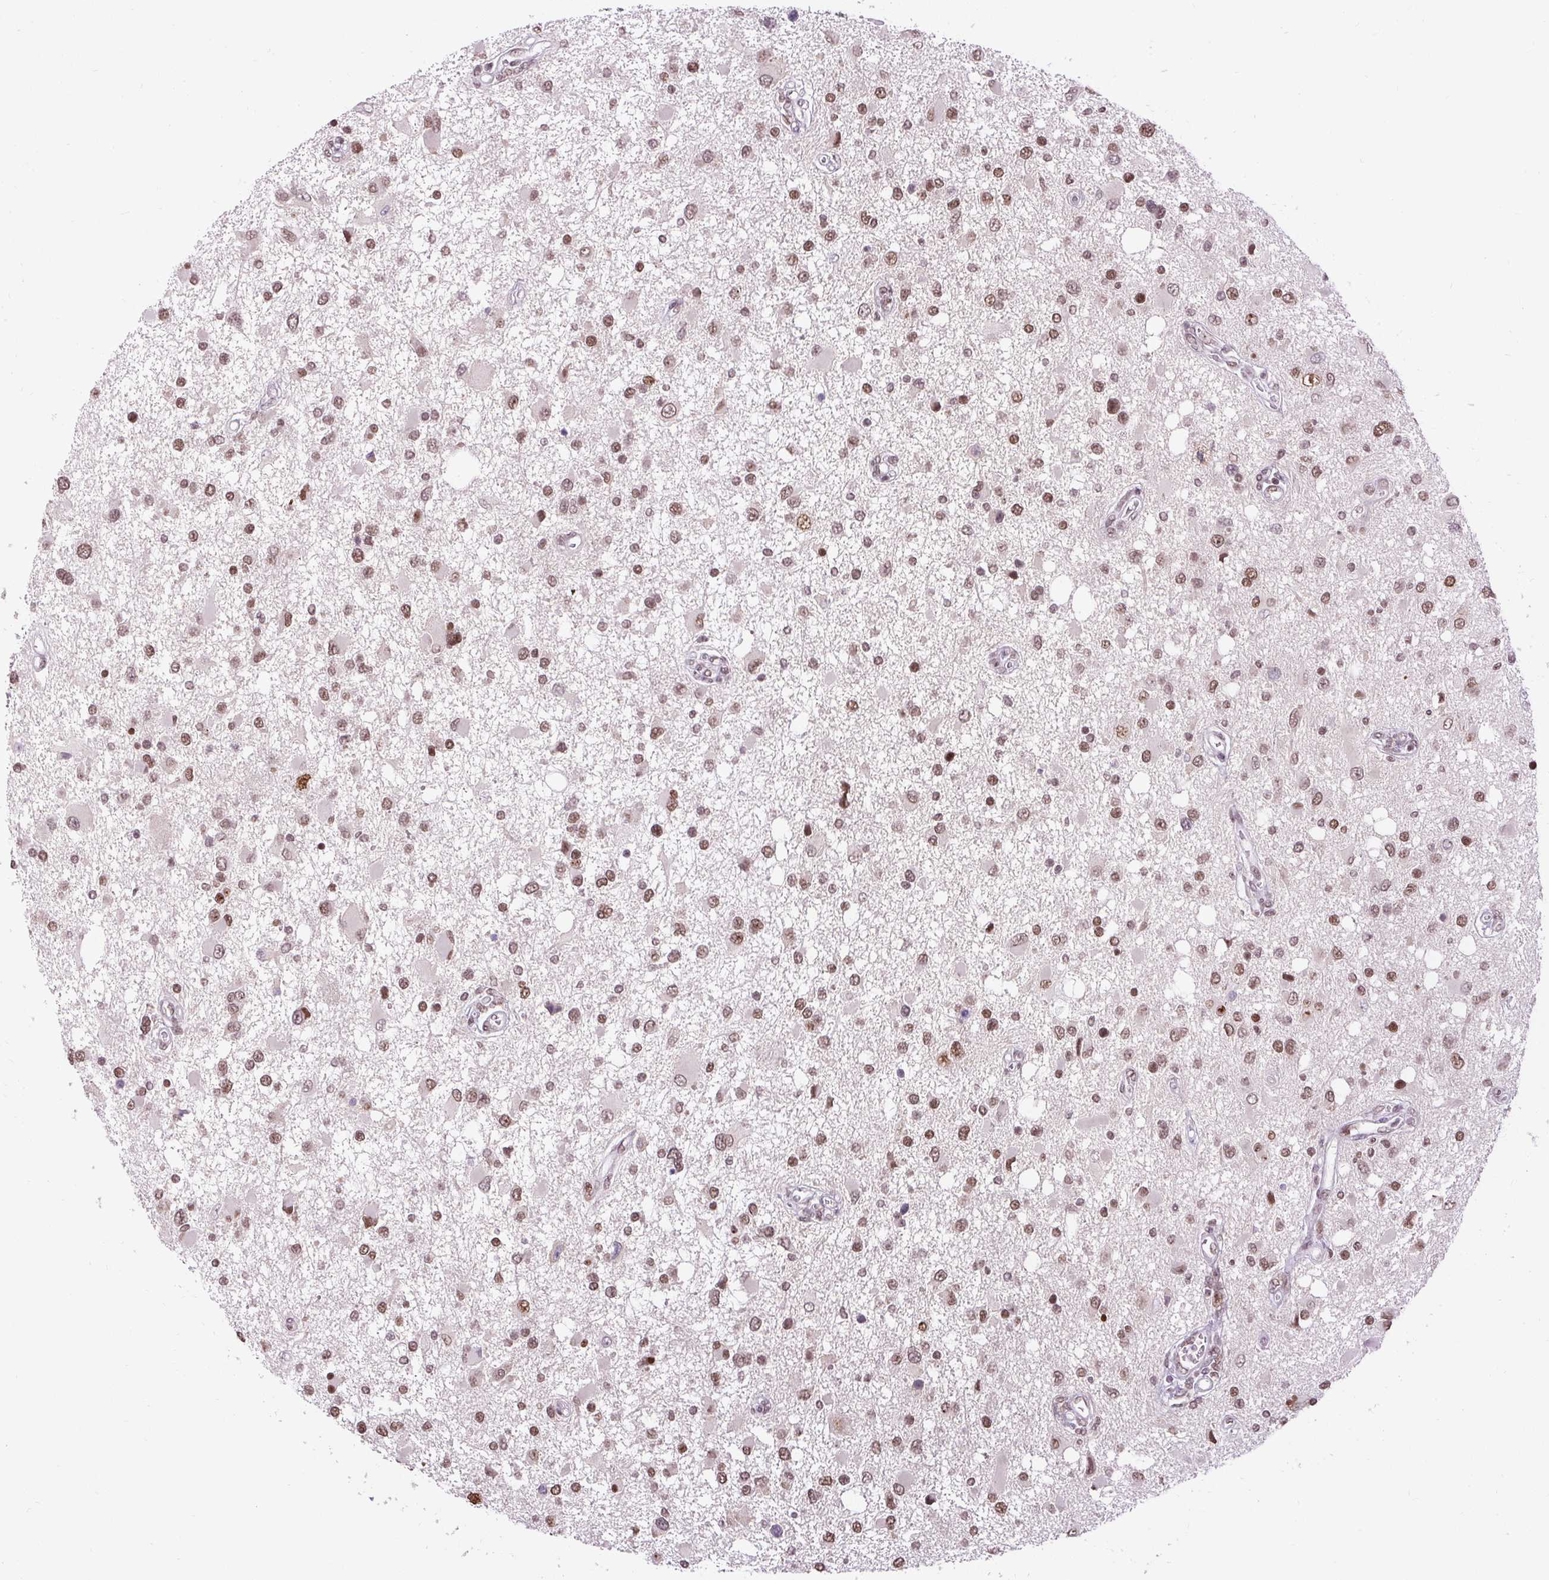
{"staining": {"intensity": "moderate", "quantity": ">75%", "location": "nuclear"}, "tissue": "glioma", "cell_type": "Tumor cells", "image_type": "cancer", "snomed": [{"axis": "morphology", "description": "Glioma, malignant, High grade"}, {"axis": "topography", "description": "Brain"}], "caption": "Immunohistochemistry histopathology image of neoplastic tissue: glioma stained using immunohistochemistry shows medium levels of moderate protein expression localized specifically in the nuclear of tumor cells, appearing as a nuclear brown color.", "gene": "ZNF672", "patient": {"sex": "male", "age": 53}}